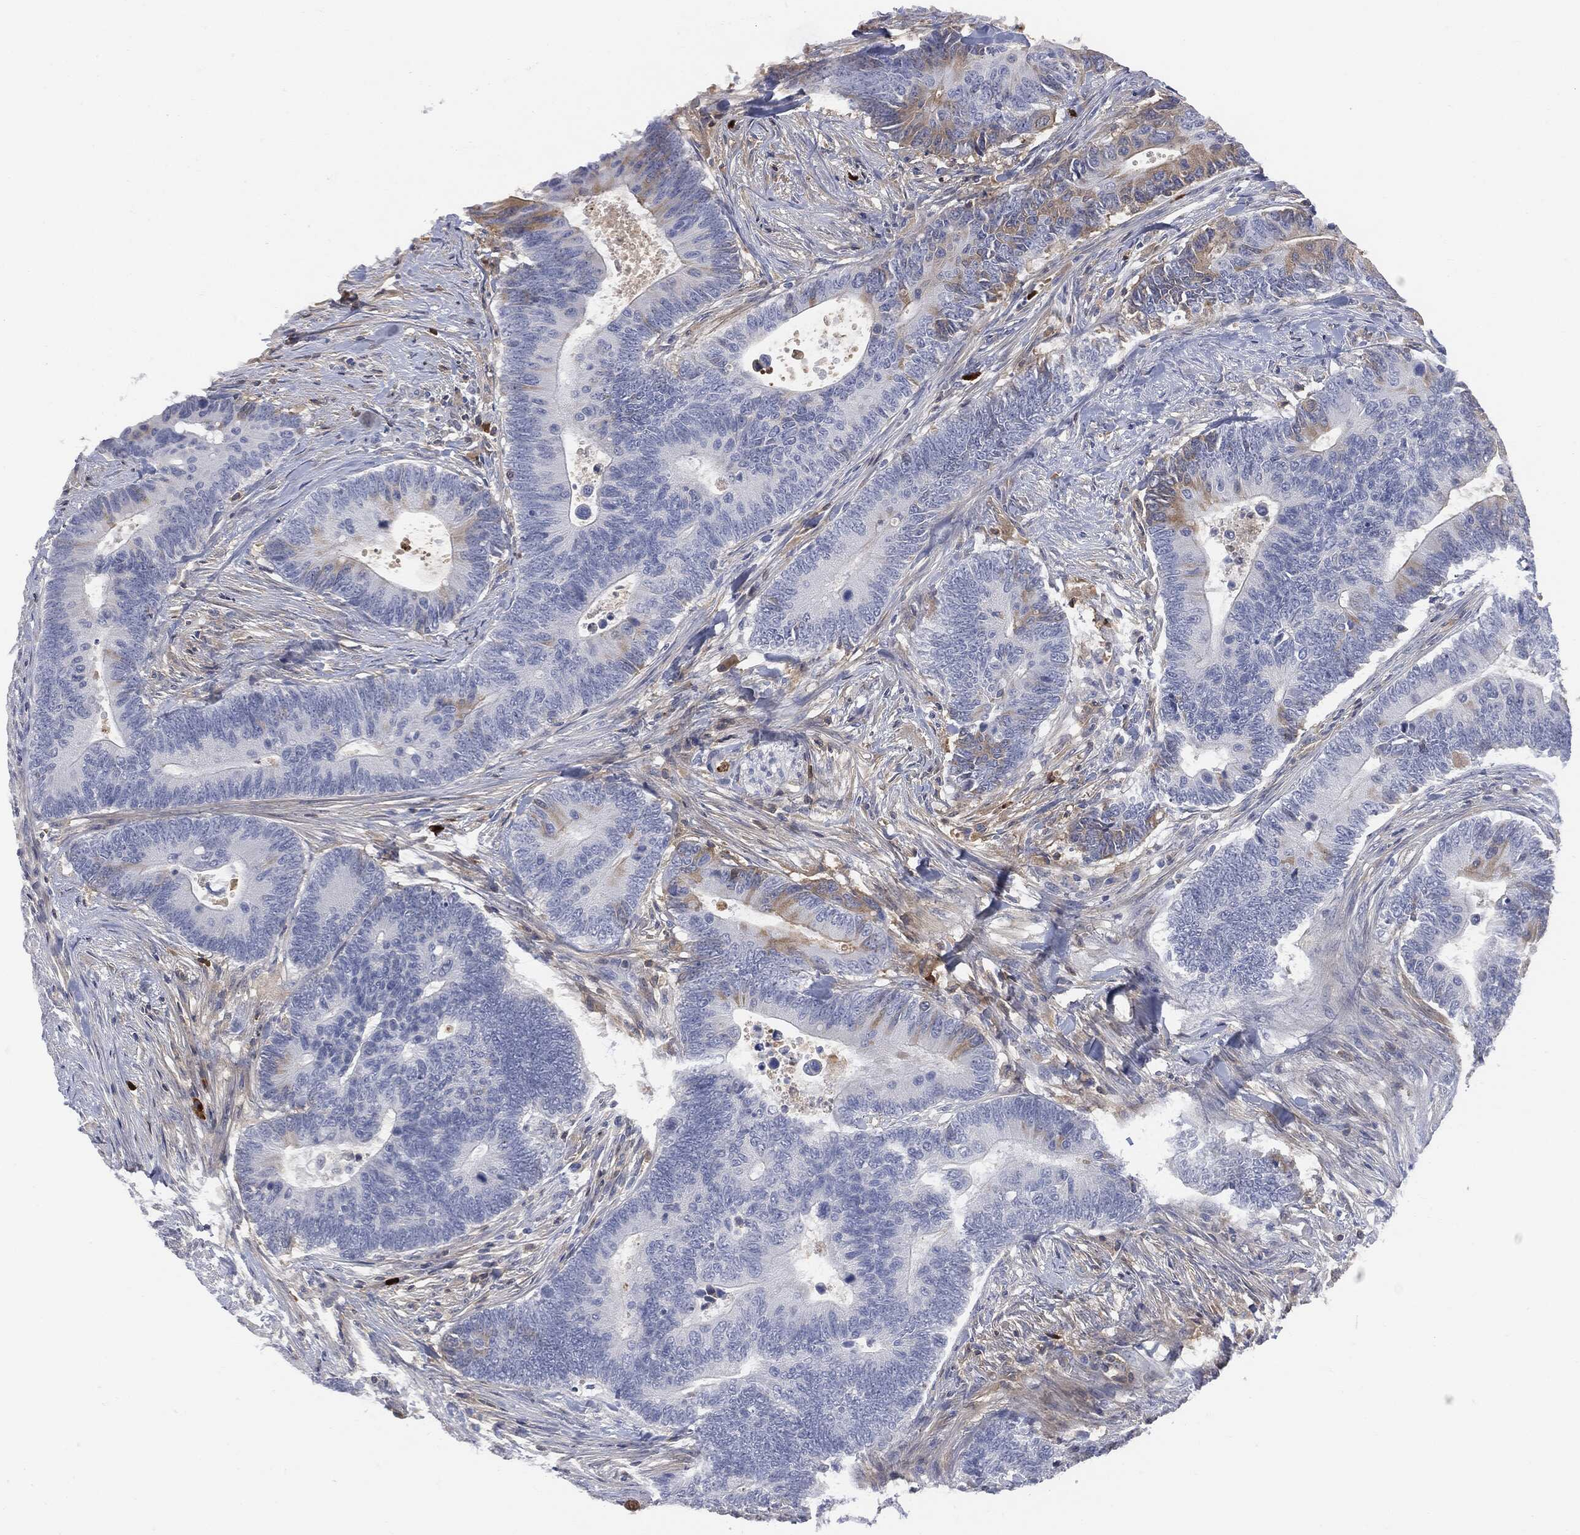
{"staining": {"intensity": "weak", "quantity": "<25%", "location": "cytoplasmic/membranous"}, "tissue": "colorectal cancer", "cell_type": "Tumor cells", "image_type": "cancer", "snomed": [{"axis": "morphology", "description": "Adenocarcinoma, NOS"}, {"axis": "topography", "description": "Colon"}], "caption": "Immunohistochemistry image of human colorectal cancer (adenocarcinoma) stained for a protein (brown), which displays no expression in tumor cells. (DAB (3,3'-diaminobenzidine) immunohistochemistry visualized using brightfield microscopy, high magnification).", "gene": "BTK", "patient": {"sex": "male", "age": 75}}